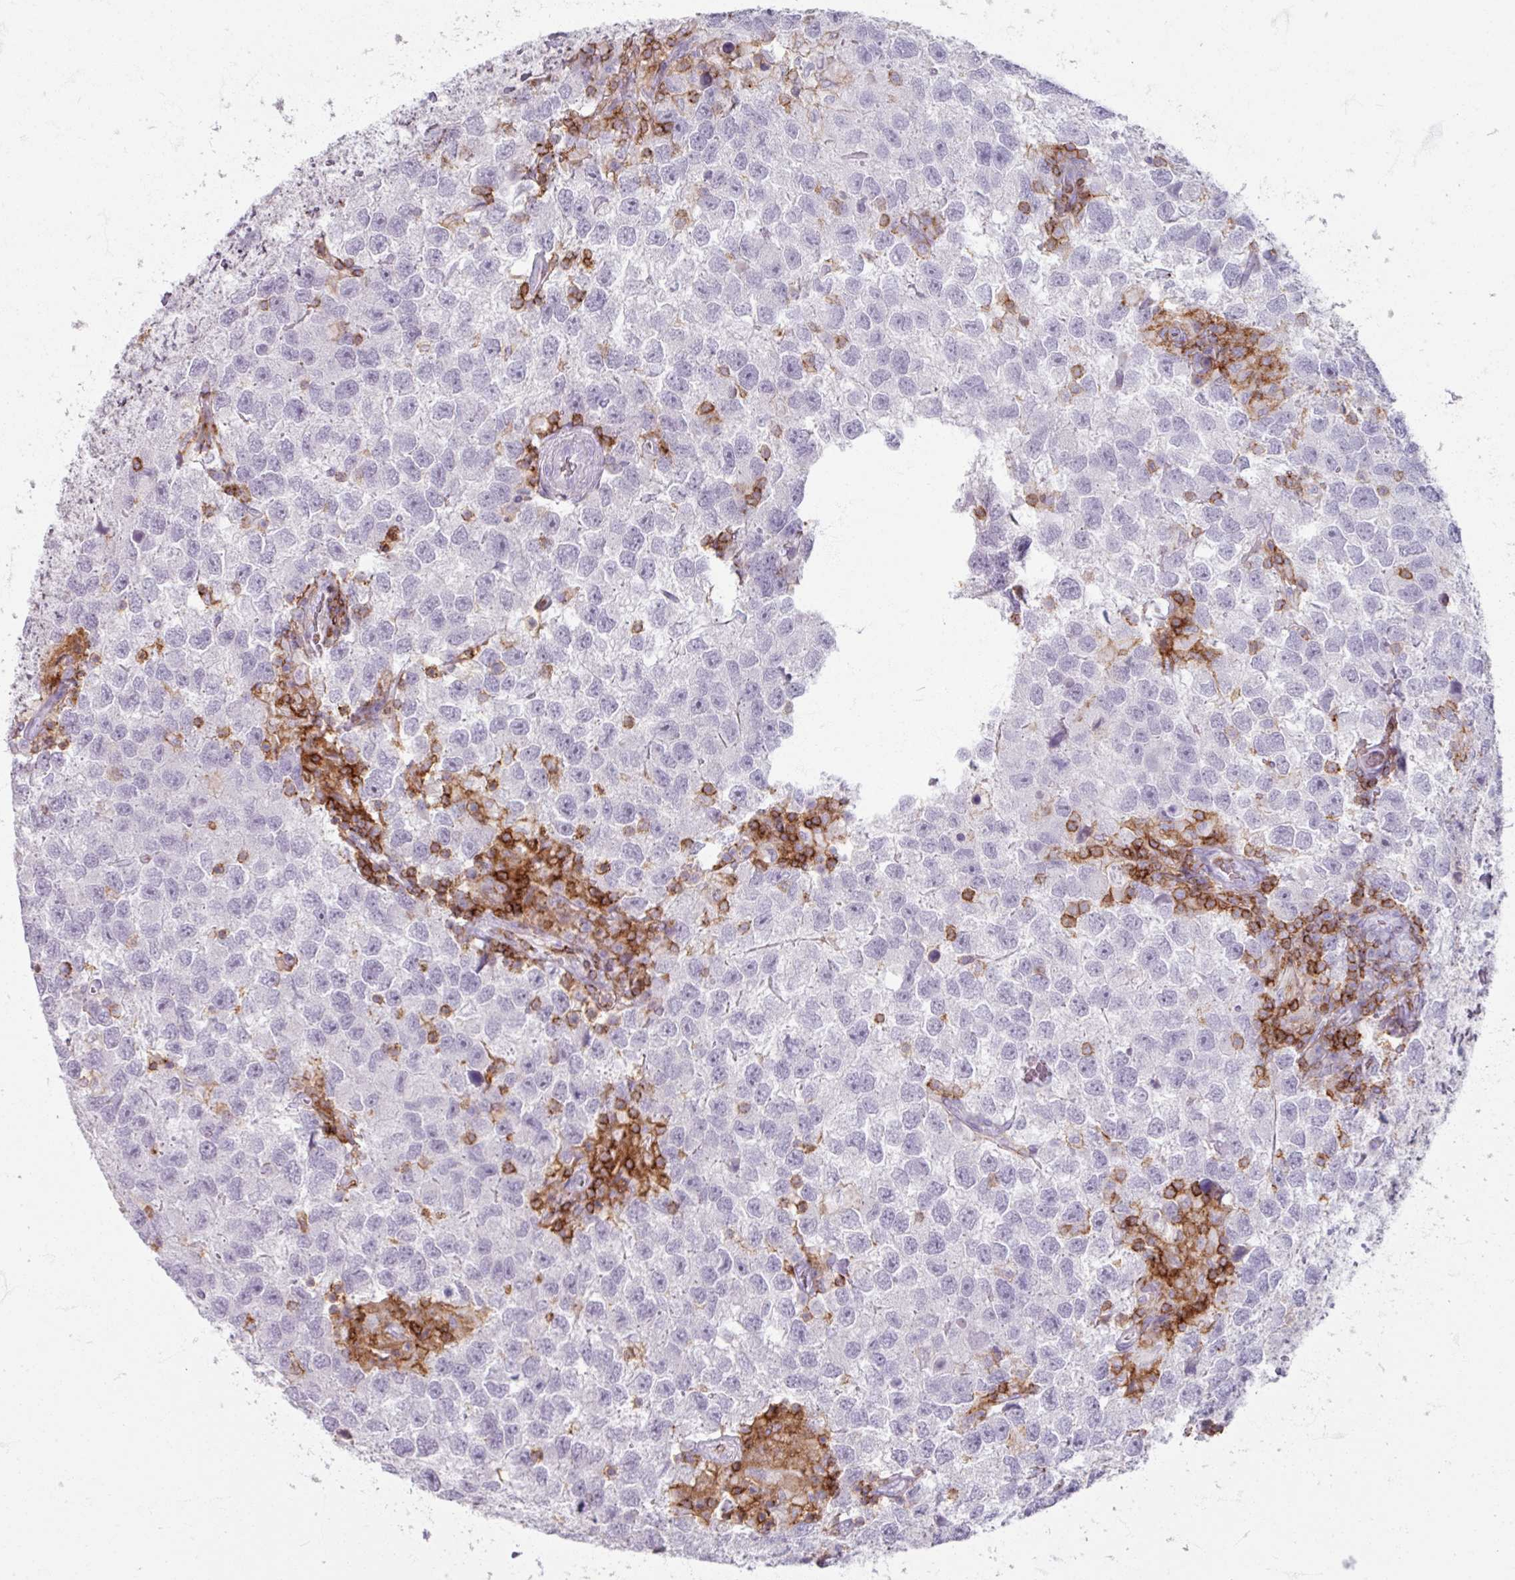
{"staining": {"intensity": "negative", "quantity": "none", "location": "none"}, "tissue": "testis cancer", "cell_type": "Tumor cells", "image_type": "cancer", "snomed": [{"axis": "morphology", "description": "Seminoma, NOS"}, {"axis": "topography", "description": "Testis"}], "caption": "This is a photomicrograph of immunohistochemistry staining of seminoma (testis), which shows no positivity in tumor cells.", "gene": "PTPRC", "patient": {"sex": "male", "age": 26}}